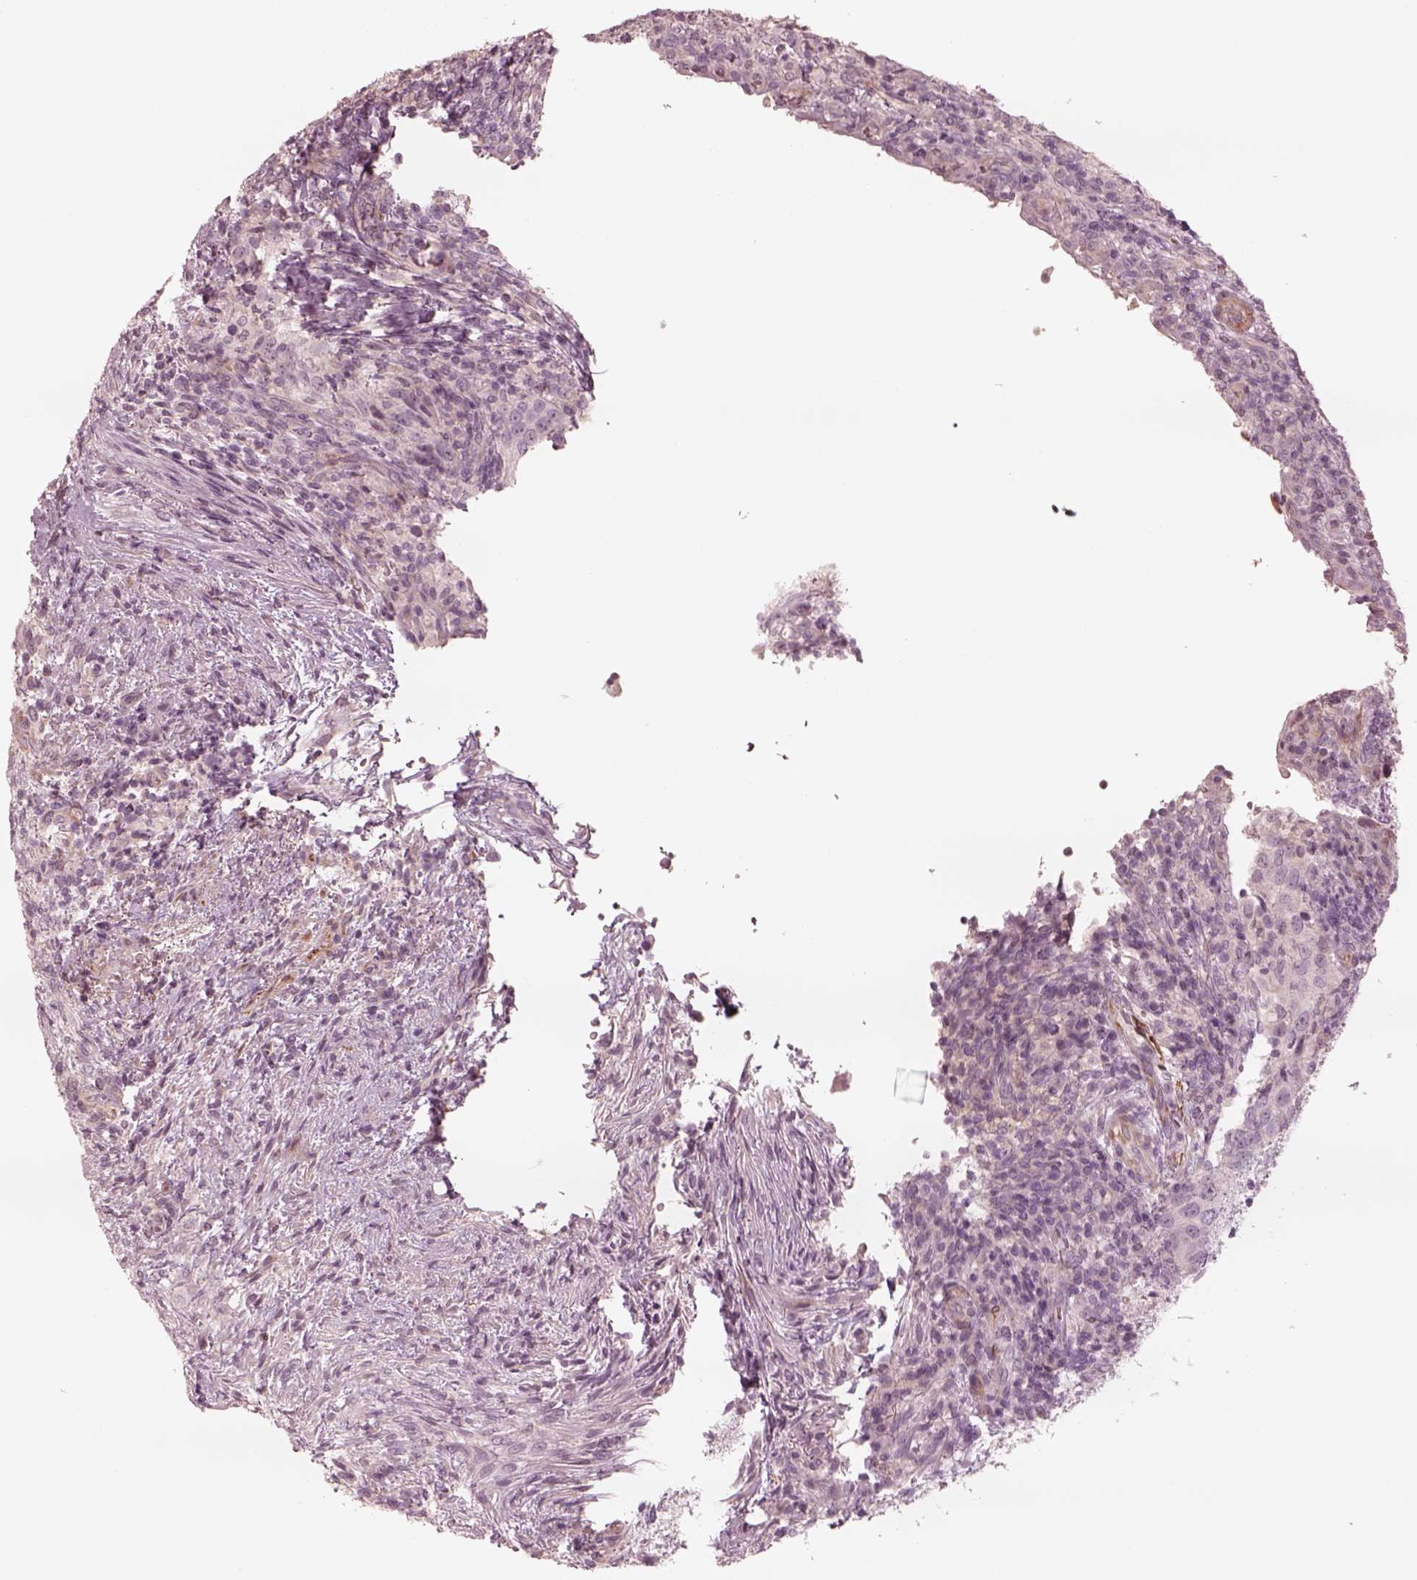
{"staining": {"intensity": "negative", "quantity": "none", "location": "none"}, "tissue": "urothelial cancer", "cell_type": "Tumor cells", "image_type": "cancer", "snomed": [{"axis": "morphology", "description": "Urothelial carcinoma, High grade"}, {"axis": "topography", "description": "Urinary bladder"}], "caption": "Micrograph shows no significant protein positivity in tumor cells of urothelial cancer. (DAB immunohistochemistry (IHC) visualized using brightfield microscopy, high magnification).", "gene": "DNAAF9", "patient": {"sex": "female", "age": 78}}